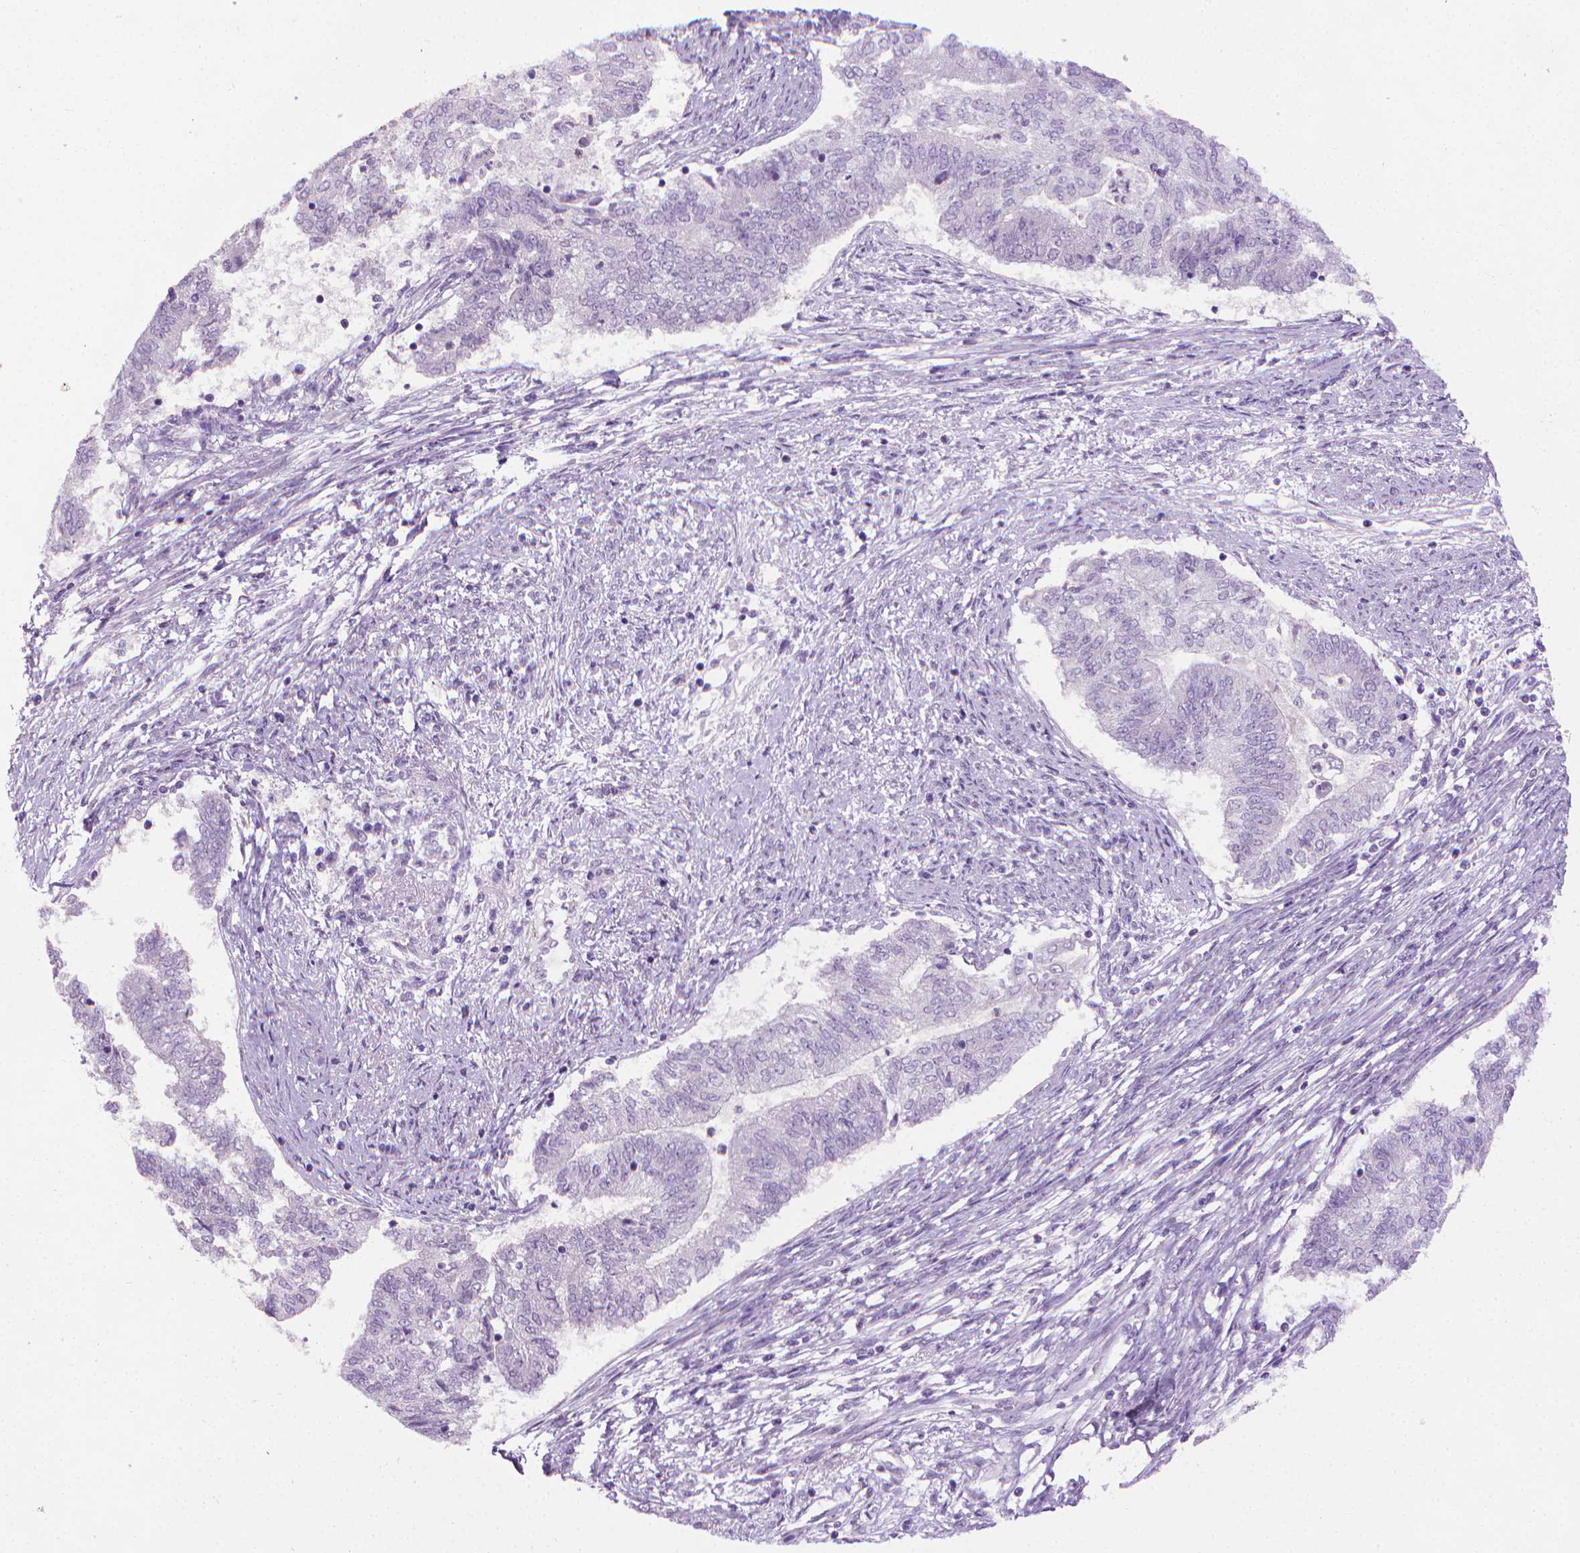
{"staining": {"intensity": "negative", "quantity": "none", "location": "none"}, "tissue": "endometrial cancer", "cell_type": "Tumor cells", "image_type": "cancer", "snomed": [{"axis": "morphology", "description": "Adenocarcinoma, NOS"}, {"axis": "topography", "description": "Endometrium"}], "caption": "Immunohistochemistry (IHC) of human endometrial adenocarcinoma displays no expression in tumor cells.", "gene": "CDKN2D", "patient": {"sex": "female", "age": 65}}